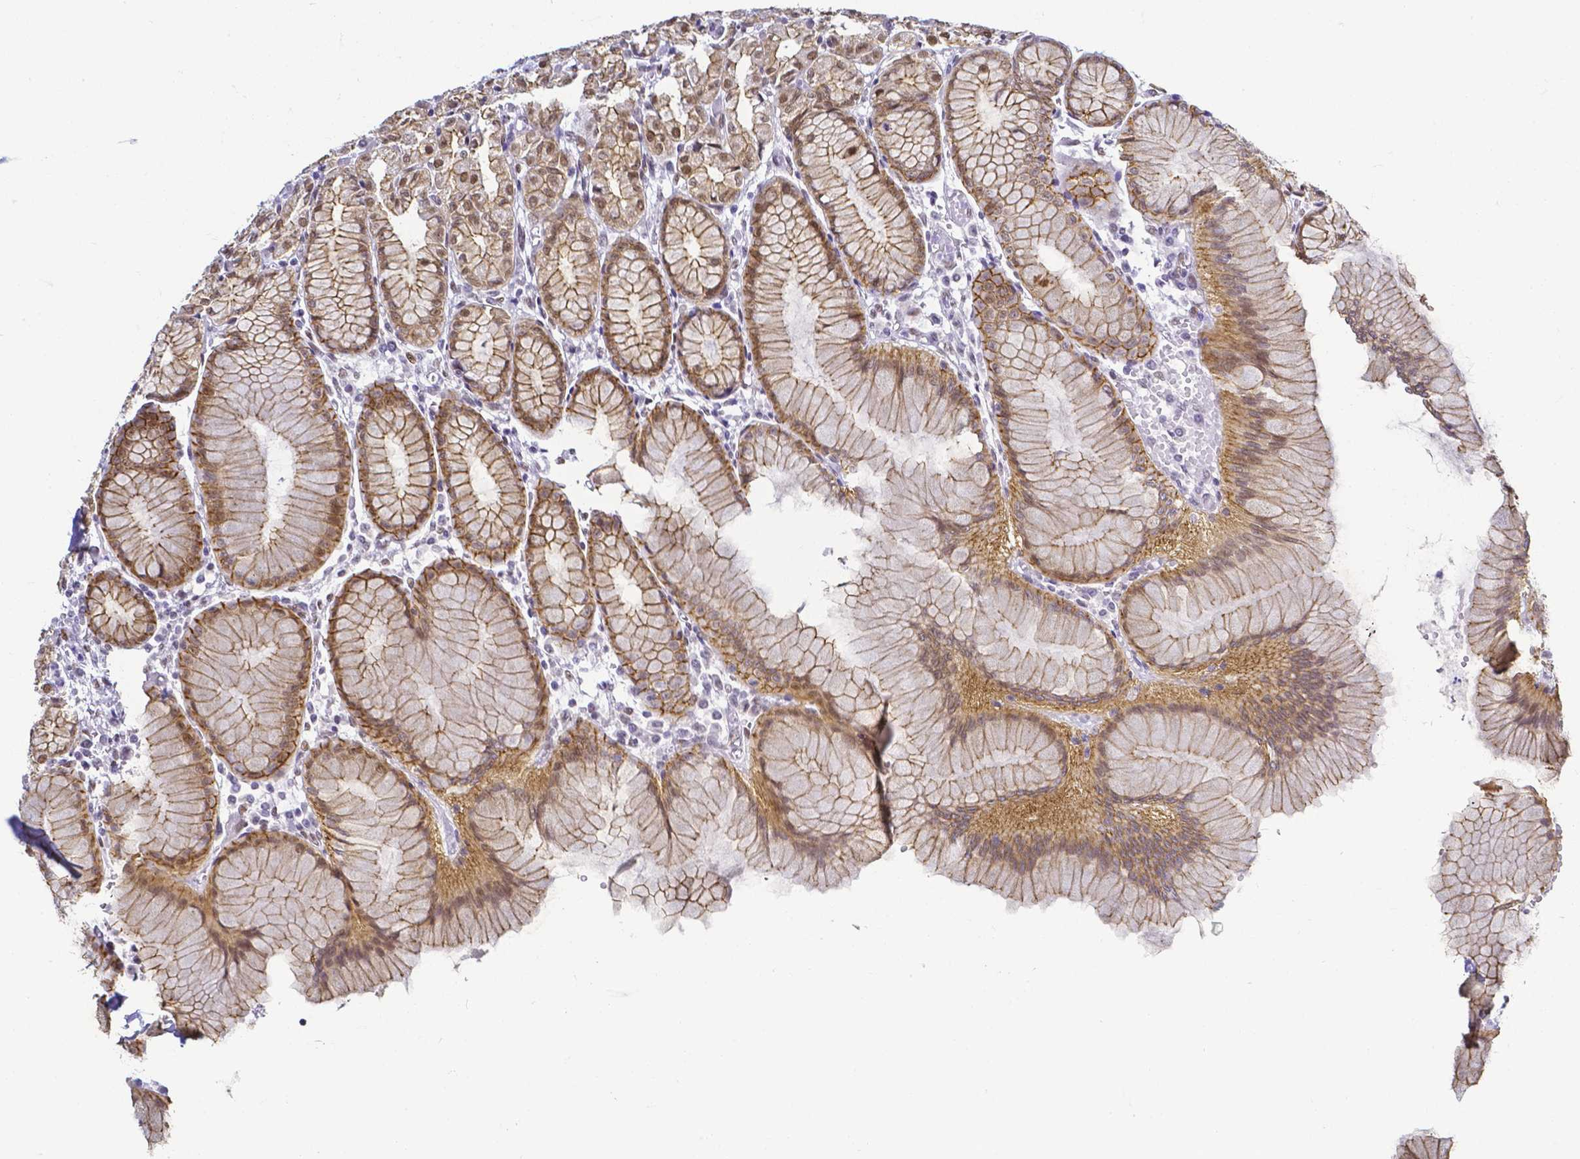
{"staining": {"intensity": "moderate", "quantity": "25%-75%", "location": "cytoplasmic/membranous"}, "tissue": "stomach", "cell_type": "Glandular cells", "image_type": "normal", "snomed": [{"axis": "morphology", "description": "Normal tissue, NOS"}, {"axis": "topography", "description": "Stomach"}], "caption": "About 25%-75% of glandular cells in normal human stomach reveal moderate cytoplasmic/membranous protein expression as visualized by brown immunohistochemical staining.", "gene": "FAM83G", "patient": {"sex": "female", "age": 57}}